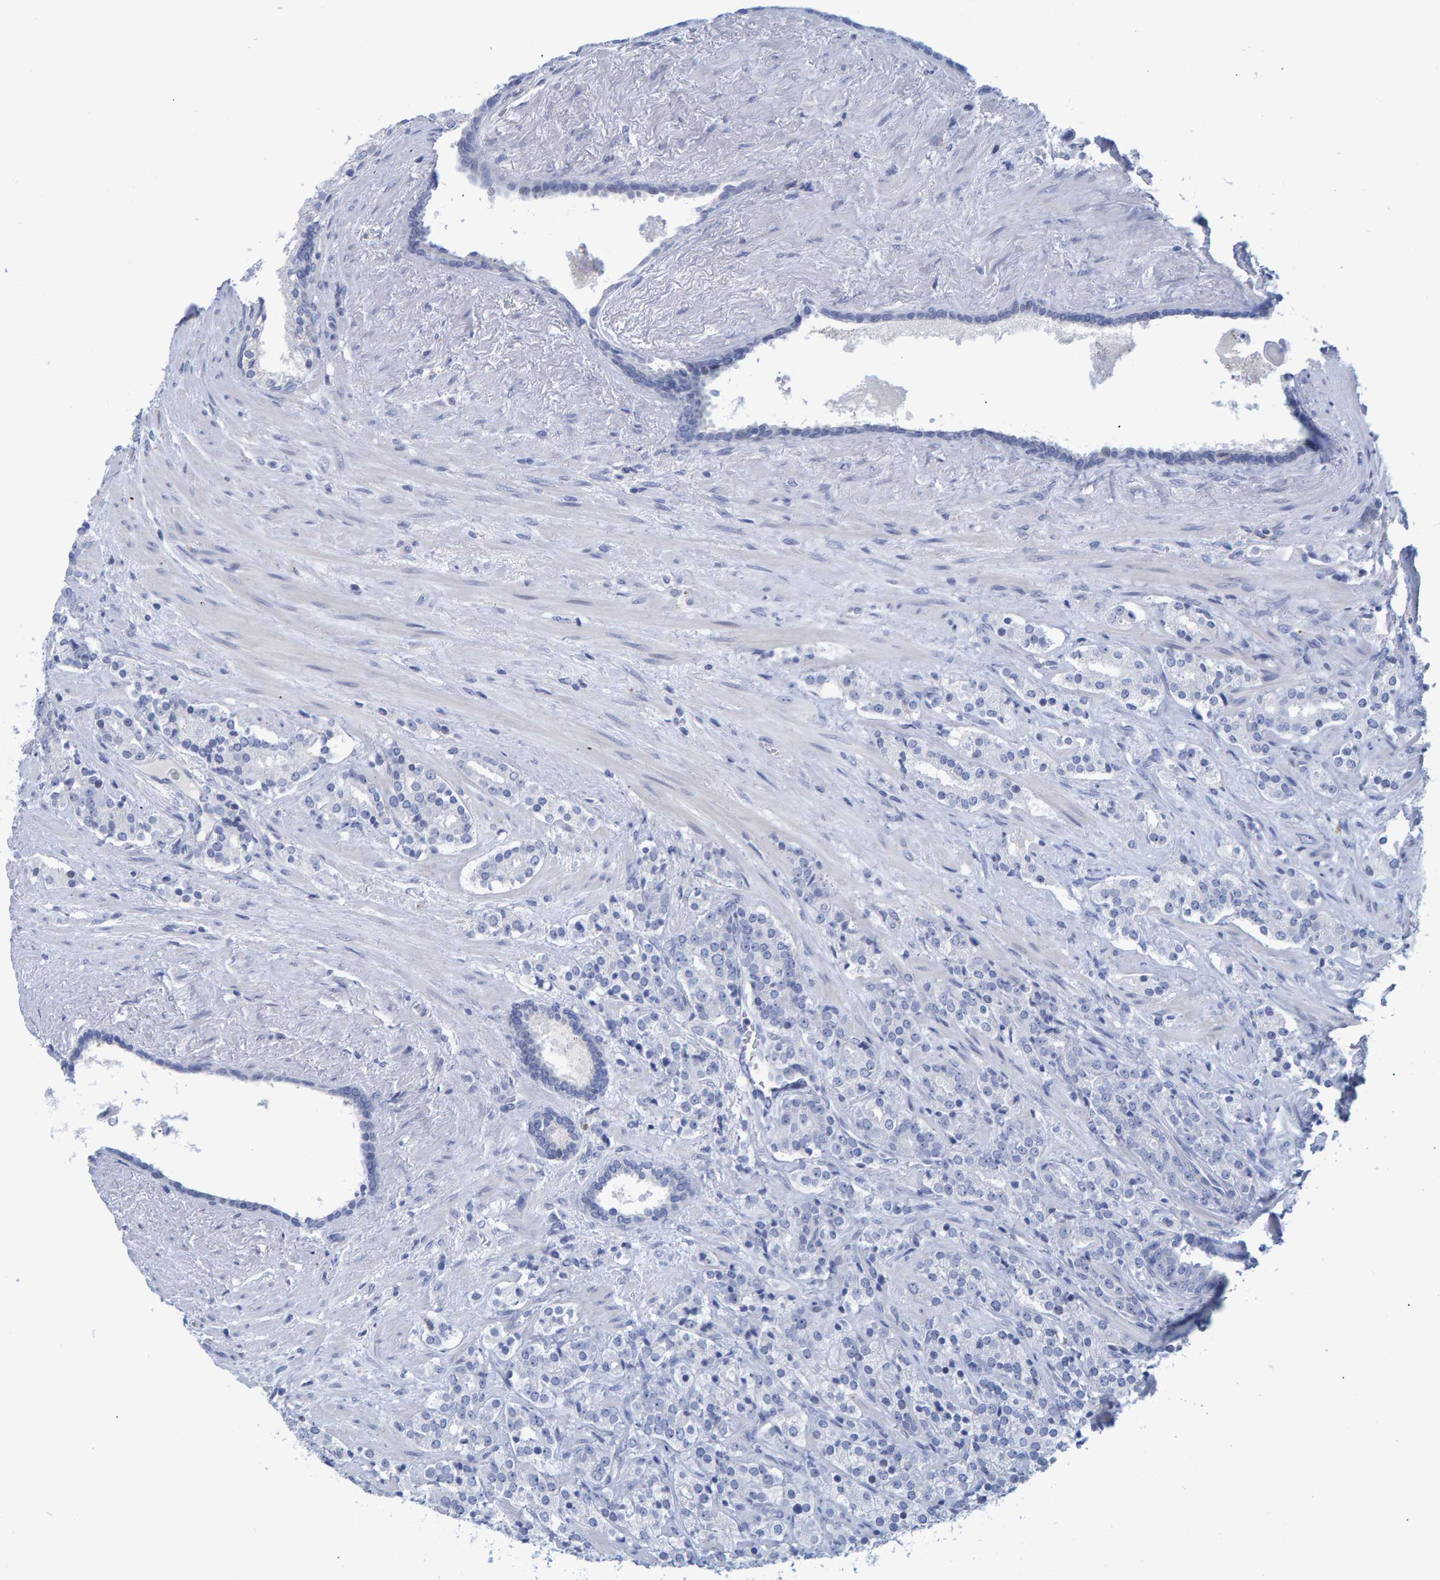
{"staining": {"intensity": "negative", "quantity": "none", "location": "none"}, "tissue": "prostate cancer", "cell_type": "Tumor cells", "image_type": "cancer", "snomed": [{"axis": "morphology", "description": "Adenocarcinoma, High grade"}, {"axis": "topography", "description": "Prostate"}], "caption": "Photomicrograph shows no protein expression in tumor cells of prostate cancer (adenocarcinoma (high-grade)) tissue. (Stains: DAB (3,3'-diaminobenzidine) immunohistochemistry with hematoxylin counter stain, Microscopy: brightfield microscopy at high magnification).", "gene": "PROCA1", "patient": {"sex": "male", "age": 71}}